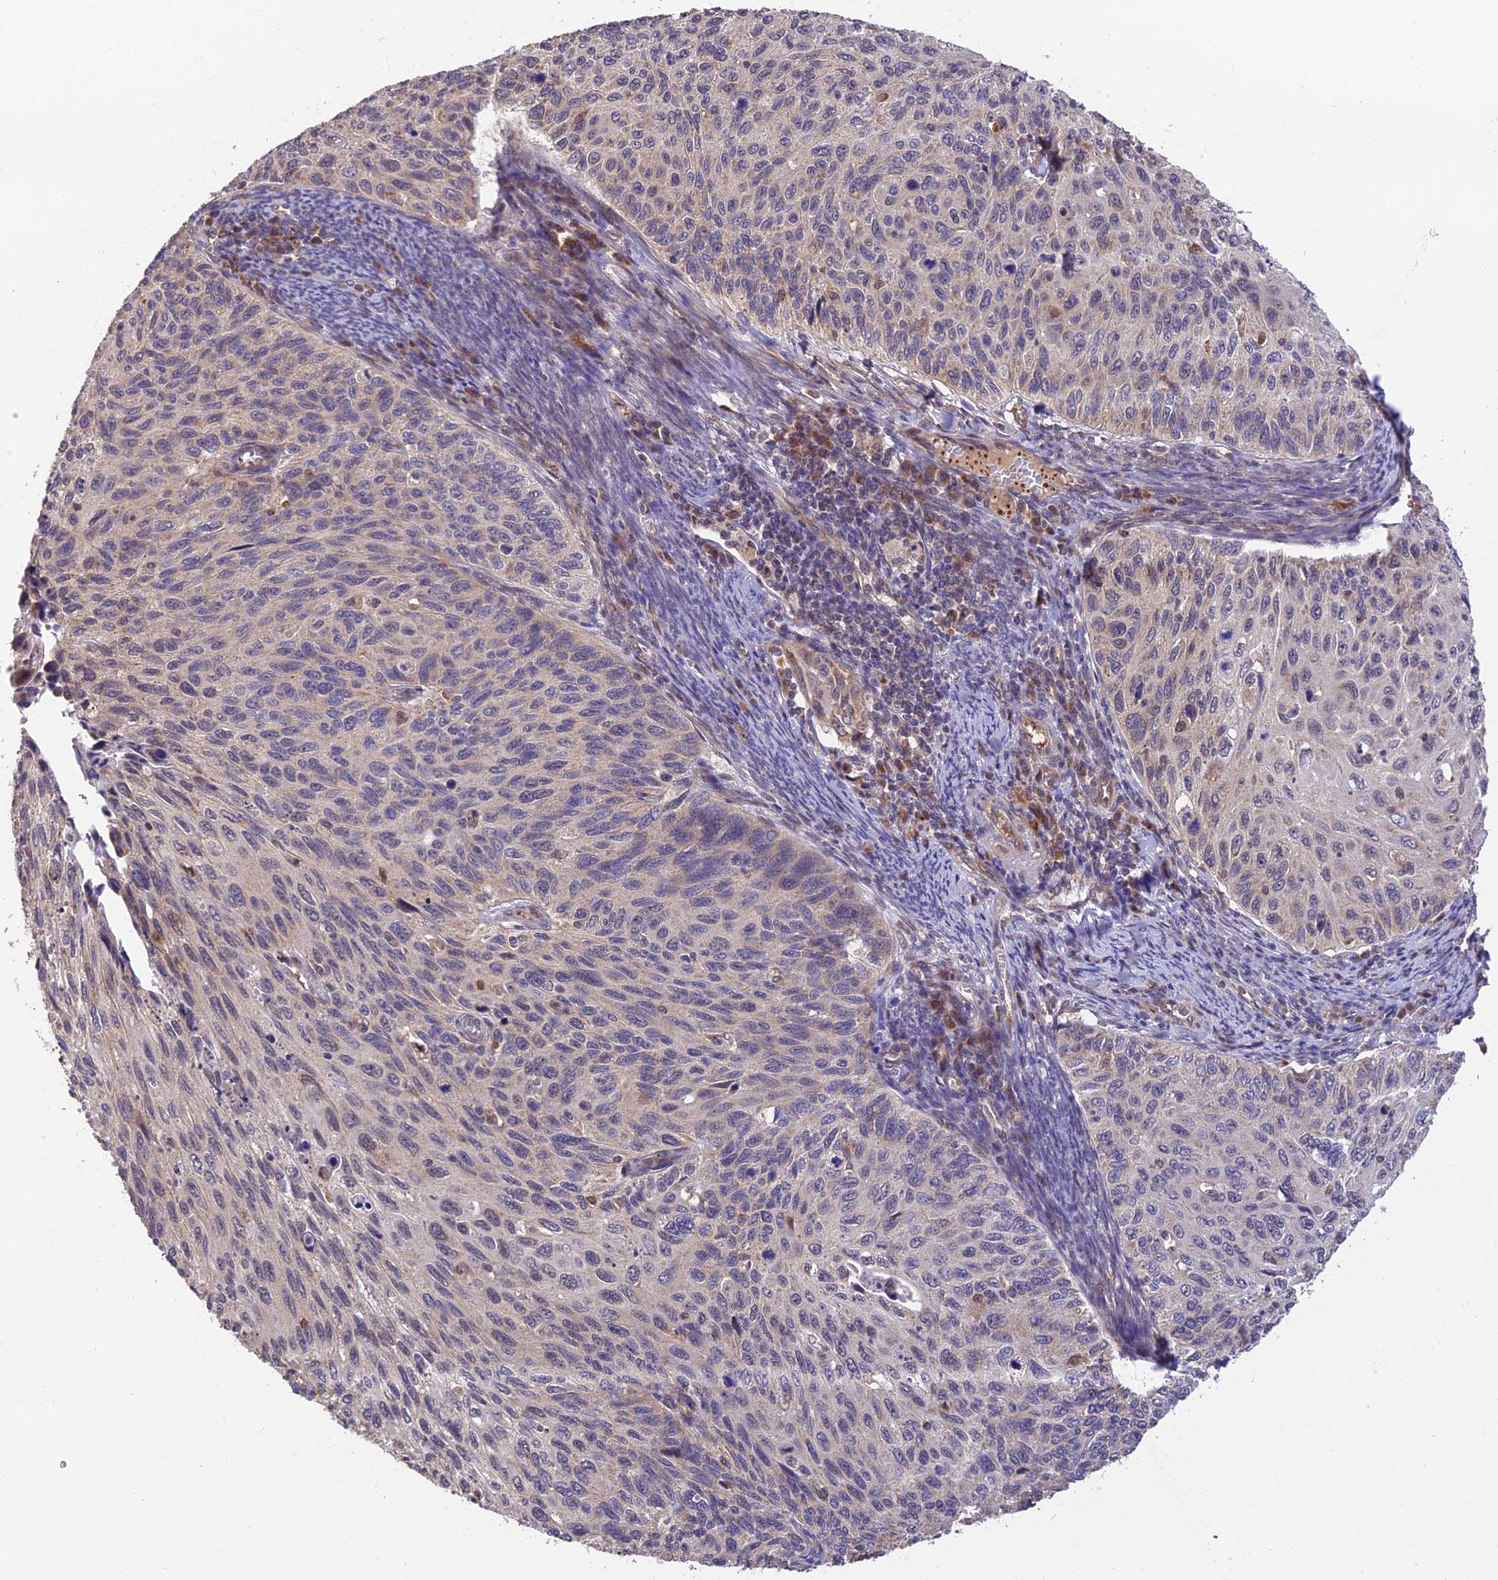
{"staining": {"intensity": "weak", "quantity": "<25%", "location": "cytoplasmic/membranous"}, "tissue": "cervical cancer", "cell_type": "Tumor cells", "image_type": "cancer", "snomed": [{"axis": "morphology", "description": "Squamous cell carcinoma, NOS"}, {"axis": "topography", "description": "Cervix"}], "caption": "IHC micrograph of cervical cancer stained for a protein (brown), which shows no expression in tumor cells. (DAB (3,3'-diaminobenzidine) immunohistochemistry (IHC) visualized using brightfield microscopy, high magnification).", "gene": "MNS1", "patient": {"sex": "female", "age": 70}}